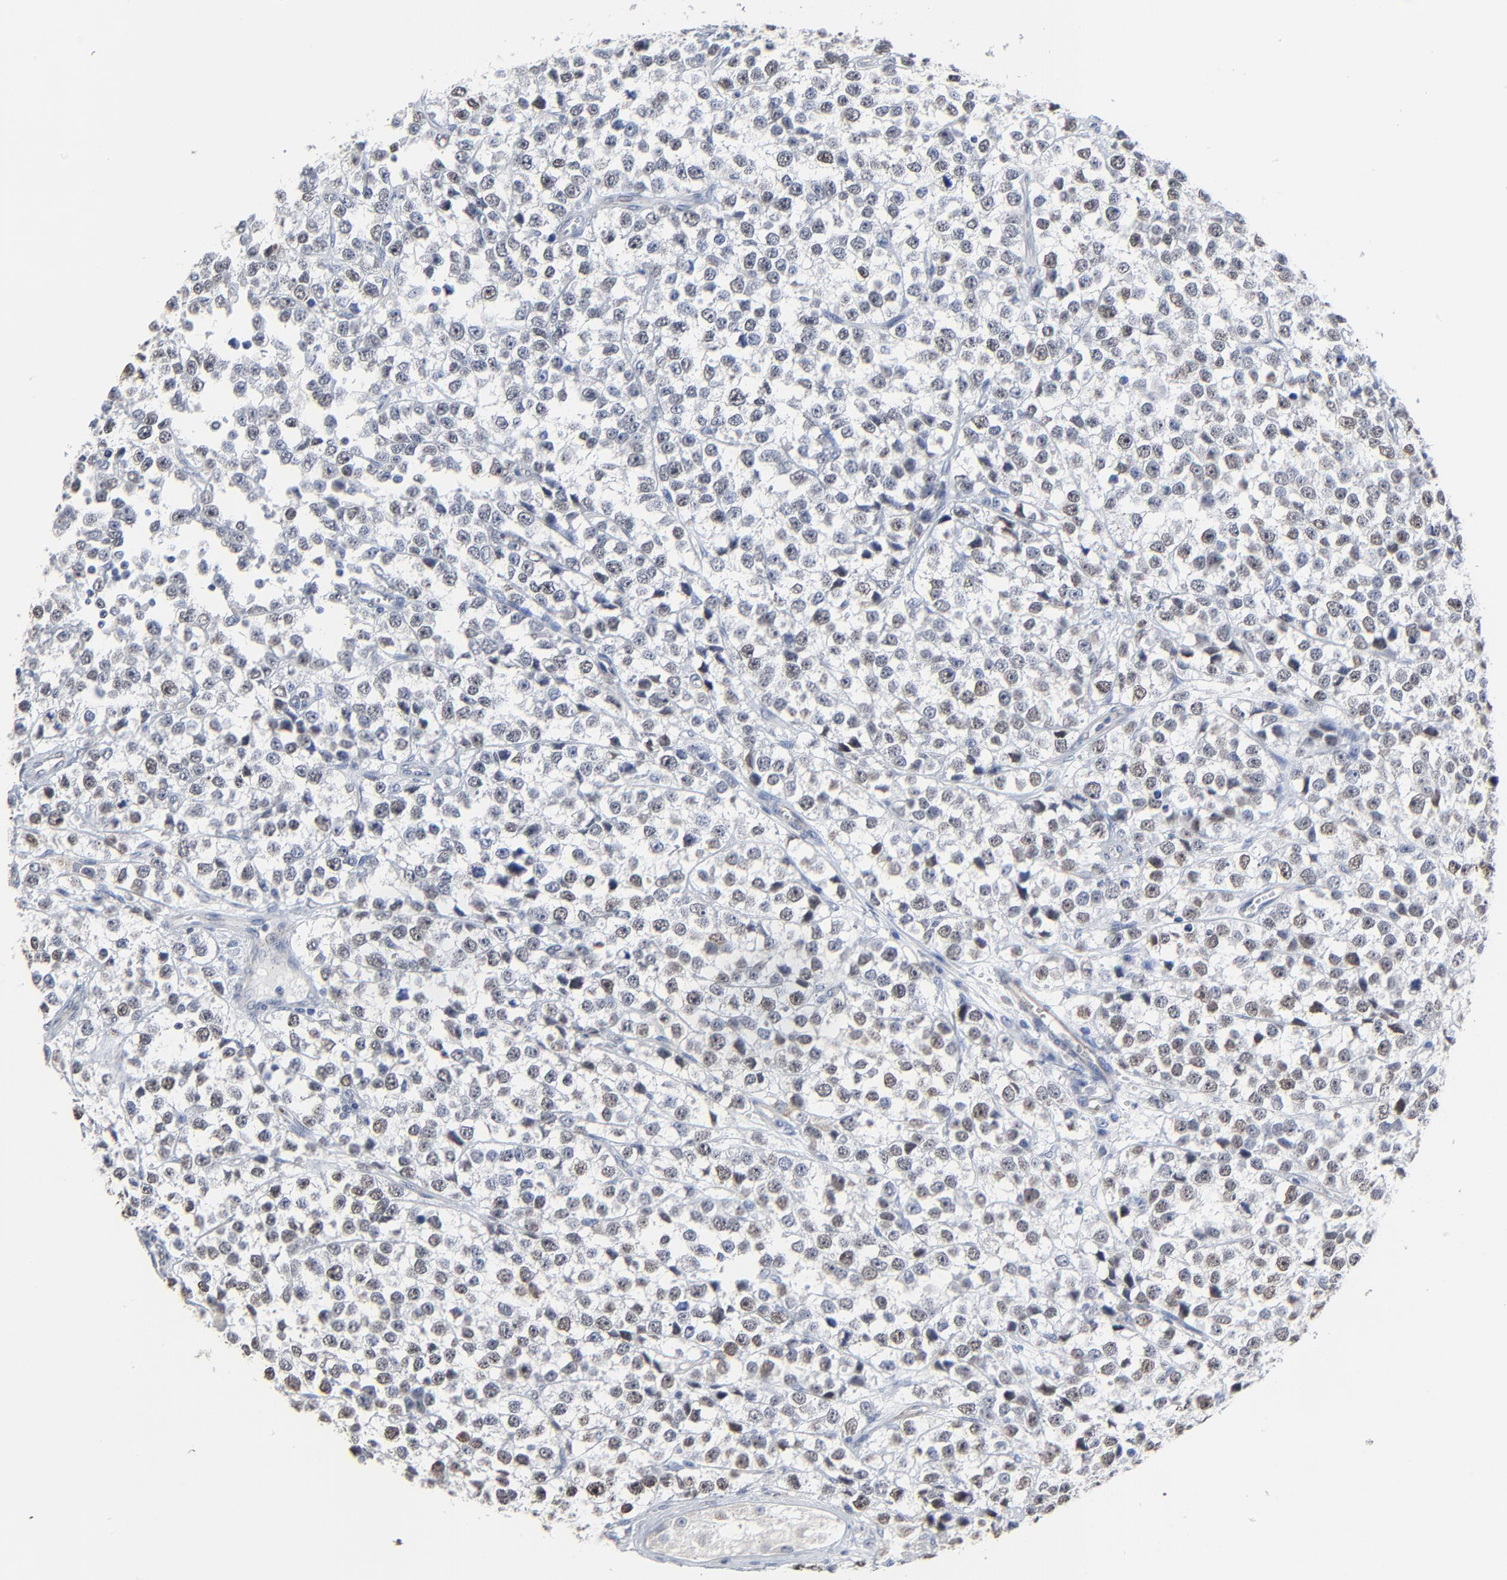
{"staining": {"intensity": "weak", "quantity": "<25%", "location": "nuclear"}, "tissue": "testis cancer", "cell_type": "Tumor cells", "image_type": "cancer", "snomed": [{"axis": "morphology", "description": "Seminoma, NOS"}, {"axis": "topography", "description": "Testis"}], "caption": "A photomicrograph of seminoma (testis) stained for a protein demonstrates no brown staining in tumor cells. (DAB (3,3'-diaminobenzidine) immunohistochemistry (IHC) visualized using brightfield microscopy, high magnification).", "gene": "BIRC3", "patient": {"sex": "male", "age": 25}}